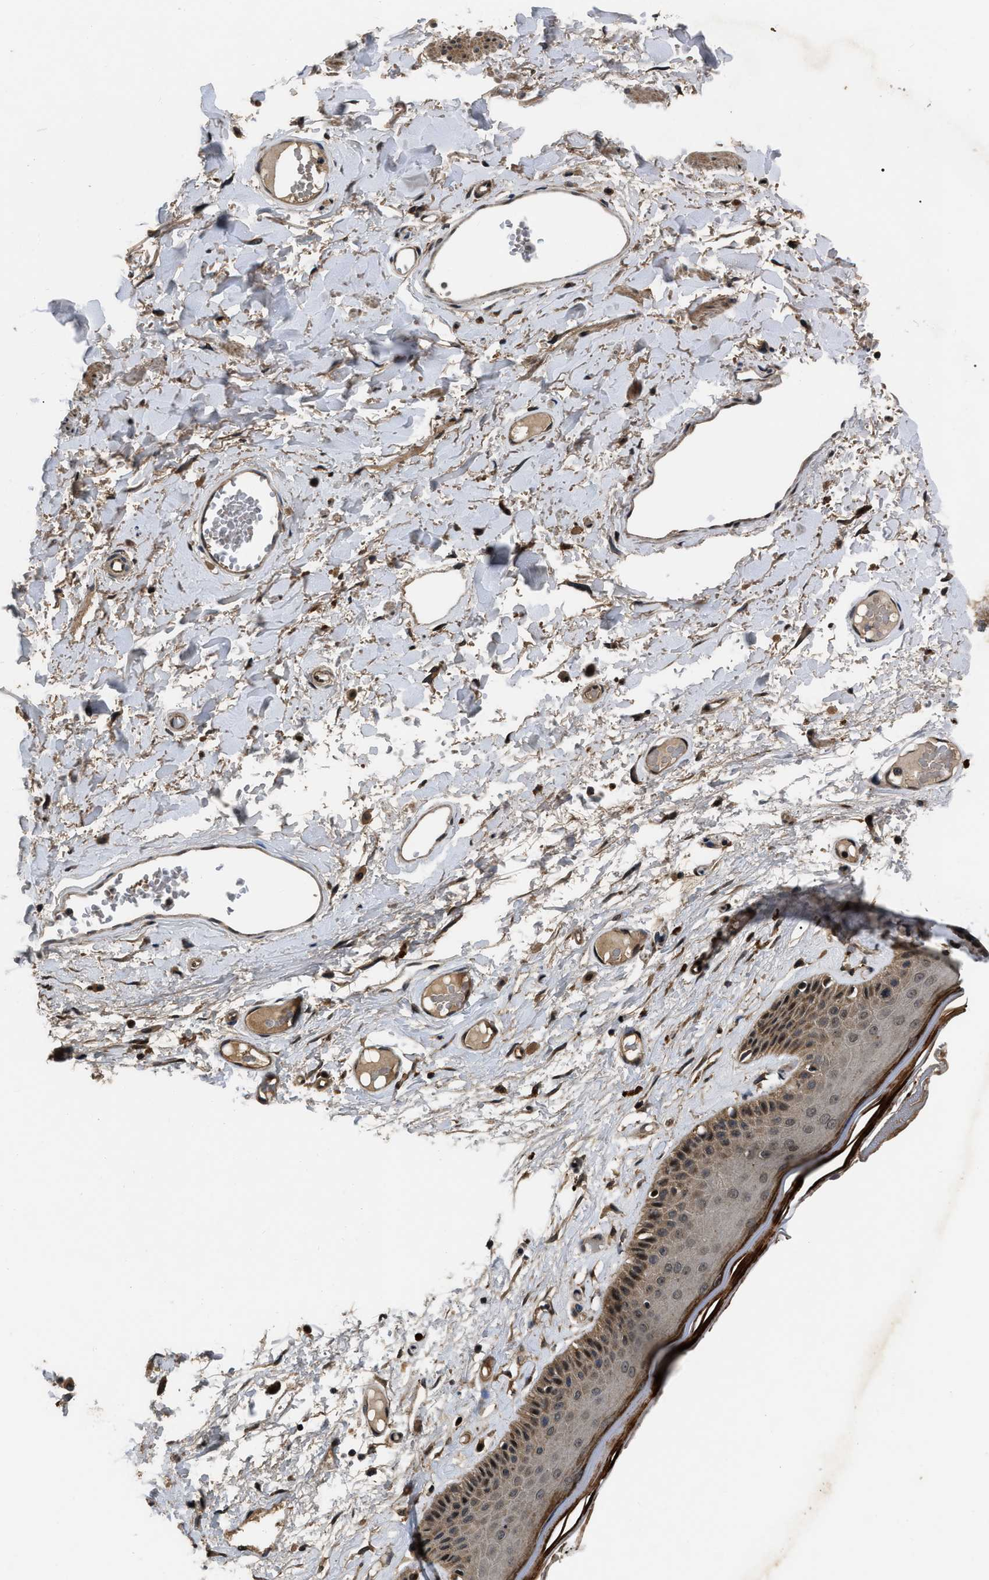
{"staining": {"intensity": "strong", "quantity": "25%-75%", "location": "cytoplasmic/membranous"}, "tissue": "skin", "cell_type": "Epidermal cells", "image_type": "normal", "snomed": [{"axis": "morphology", "description": "Normal tissue, NOS"}, {"axis": "topography", "description": "Vulva"}], "caption": "The histopathology image demonstrates staining of benign skin, revealing strong cytoplasmic/membranous protein expression (brown color) within epidermal cells.", "gene": "PPWD1", "patient": {"sex": "female", "age": 73}}